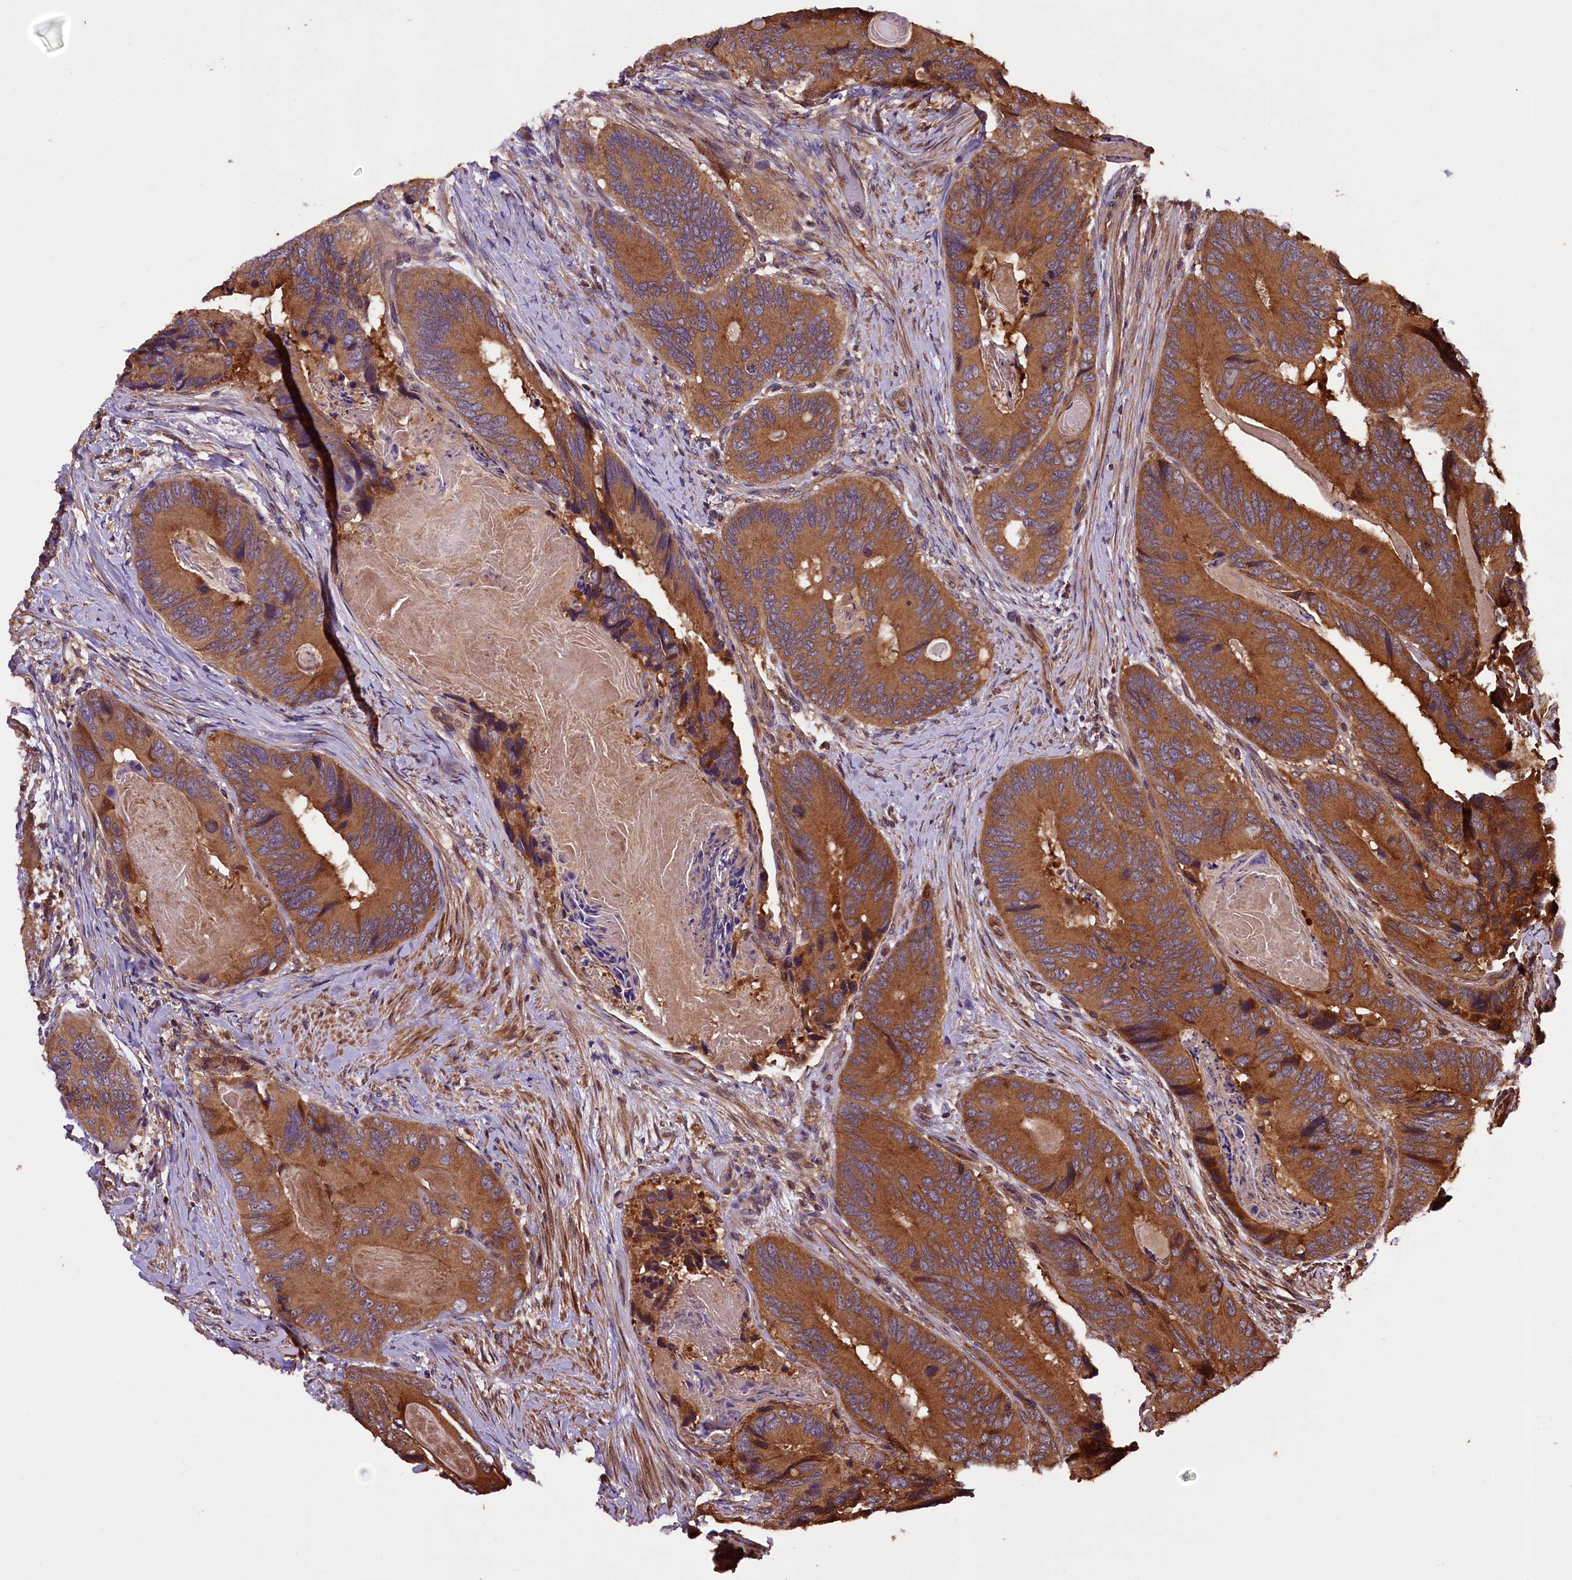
{"staining": {"intensity": "strong", "quantity": ">75%", "location": "cytoplasmic/membranous"}, "tissue": "colorectal cancer", "cell_type": "Tumor cells", "image_type": "cancer", "snomed": [{"axis": "morphology", "description": "Adenocarcinoma, NOS"}, {"axis": "topography", "description": "Colon"}], "caption": "Protein expression analysis of colorectal adenocarcinoma shows strong cytoplasmic/membranous expression in approximately >75% of tumor cells.", "gene": "KLC2", "patient": {"sex": "male", "age": 84}}